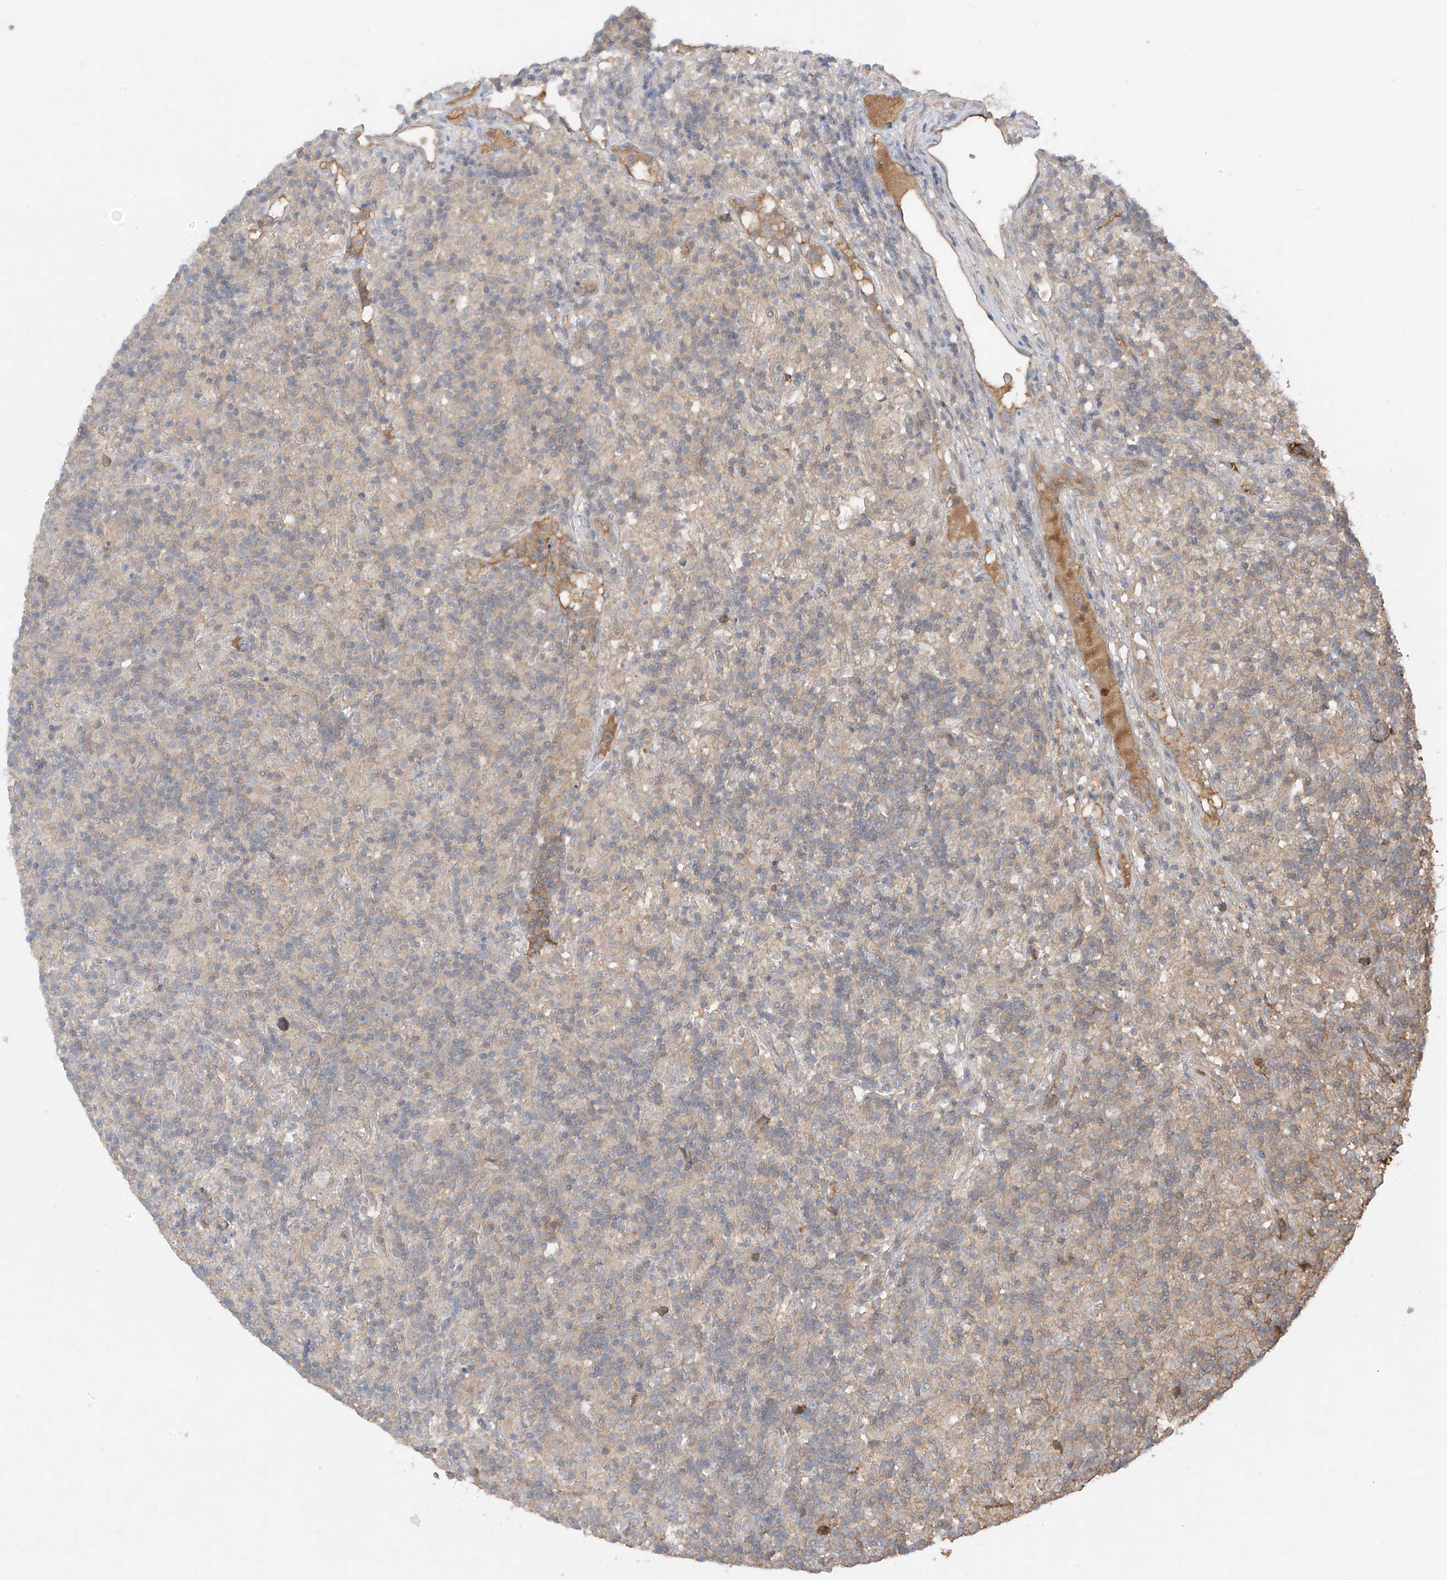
{"staining": {"intensity": "negative", "quantity": "none", "location": "none"}, "tissue": "lymphoma", "cell_type": "Tumor cells", "image_type": "cancer", "snomed": [{"axis": "morphology", "description": "Hodgkin's disease, NOS"}, {"axis": "topography", "description": "Lymph node"}], "caption": "Lymphoma was stained to show a protein in brown. There is no significant expression in tumor cells.", "gene": "CACNA2D4", "patient": {"sex": "male", "age": 70}}